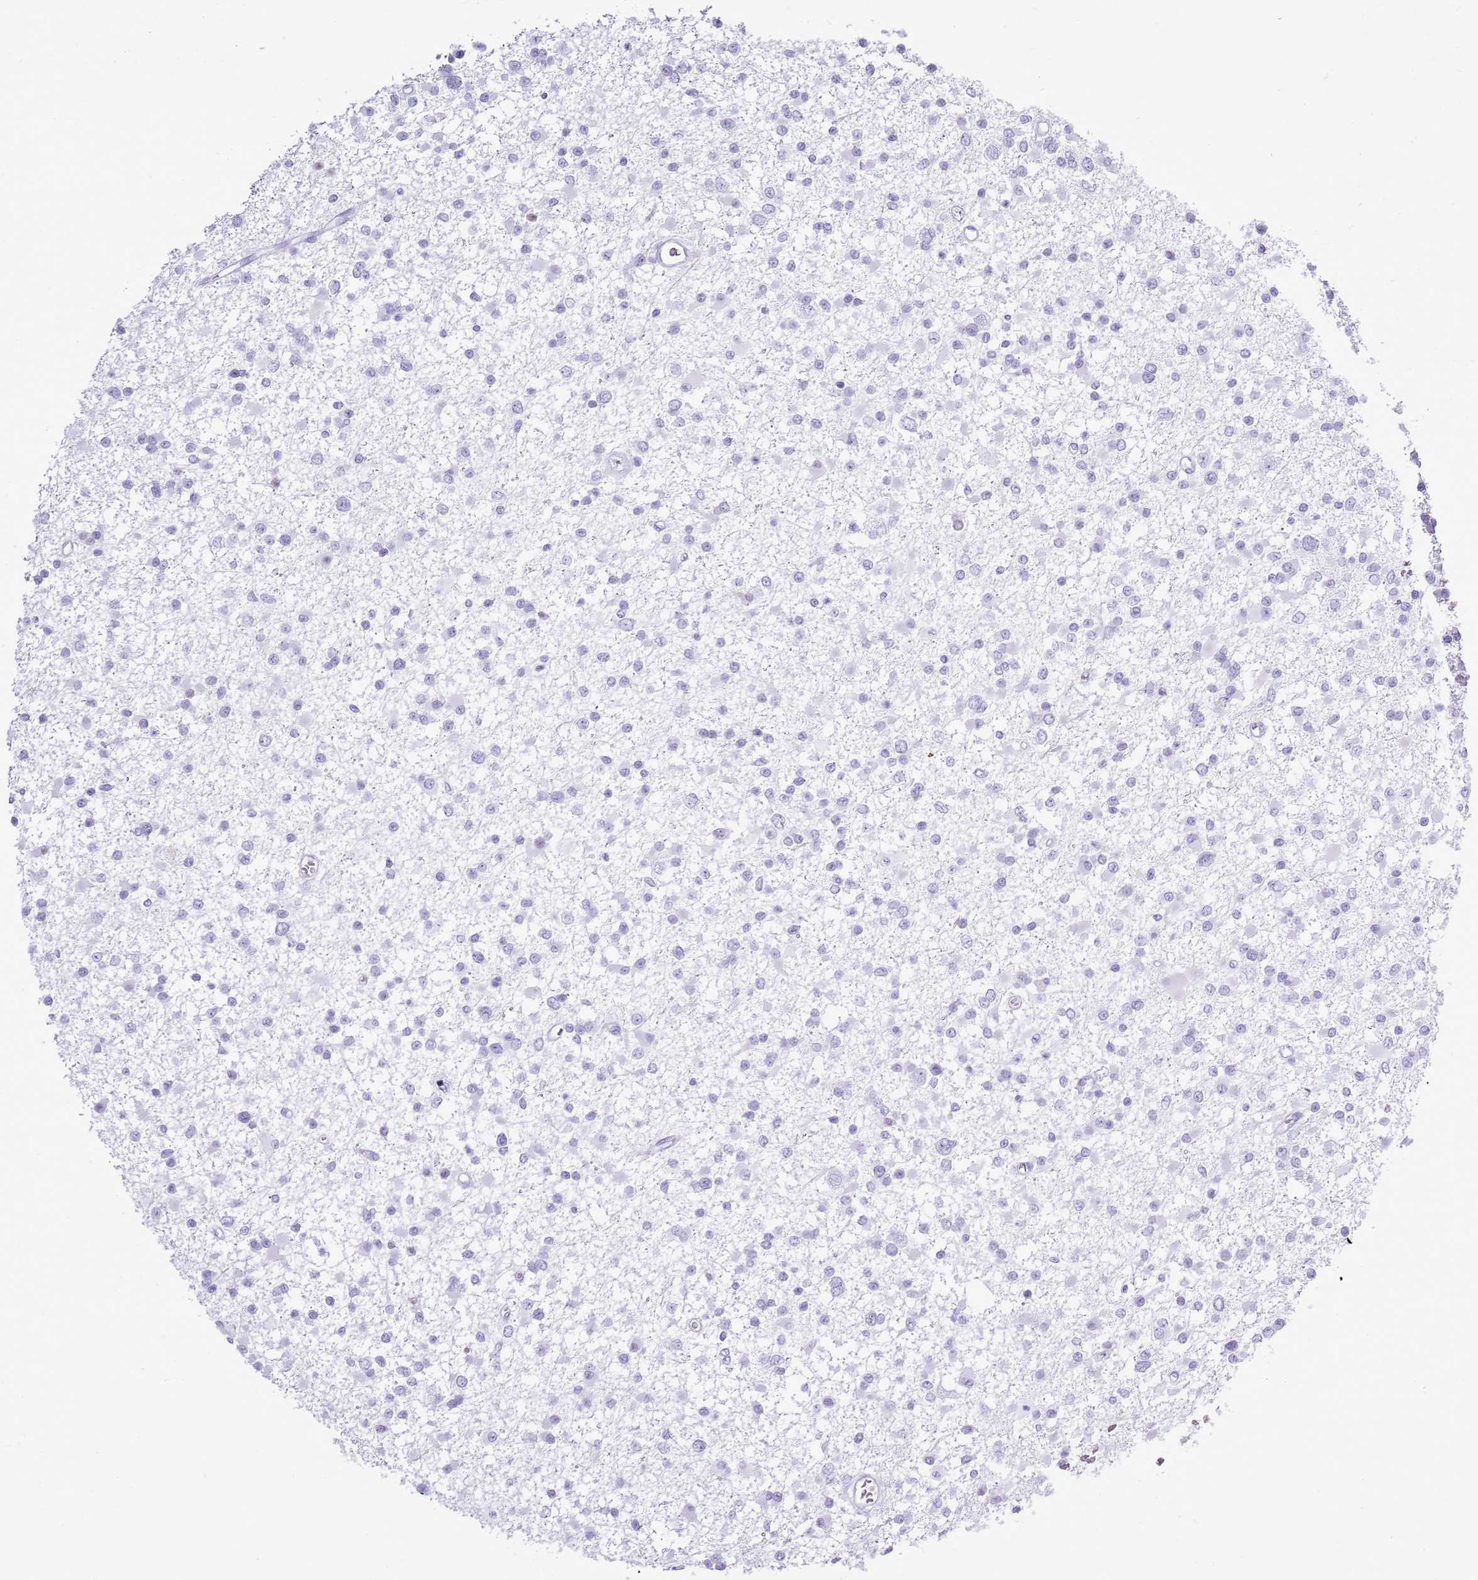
{"staining": {"intensity": "negative", "quantity": "none", "location": "none"}, "tissue": "glioma", "cell_type": "Tumor cells", "image_type": "cancer", "snomed": [{"axis": "morphology", "description": "Glioma, malignant, Low grade"}, {"axis": "topography", "description": "Brain"}], "caption": "Tumor cells show no significant protein positivity in malignant low-grade glioma.", "gene": "ASIP", "patient": {"sex": "female", "age": 22}}